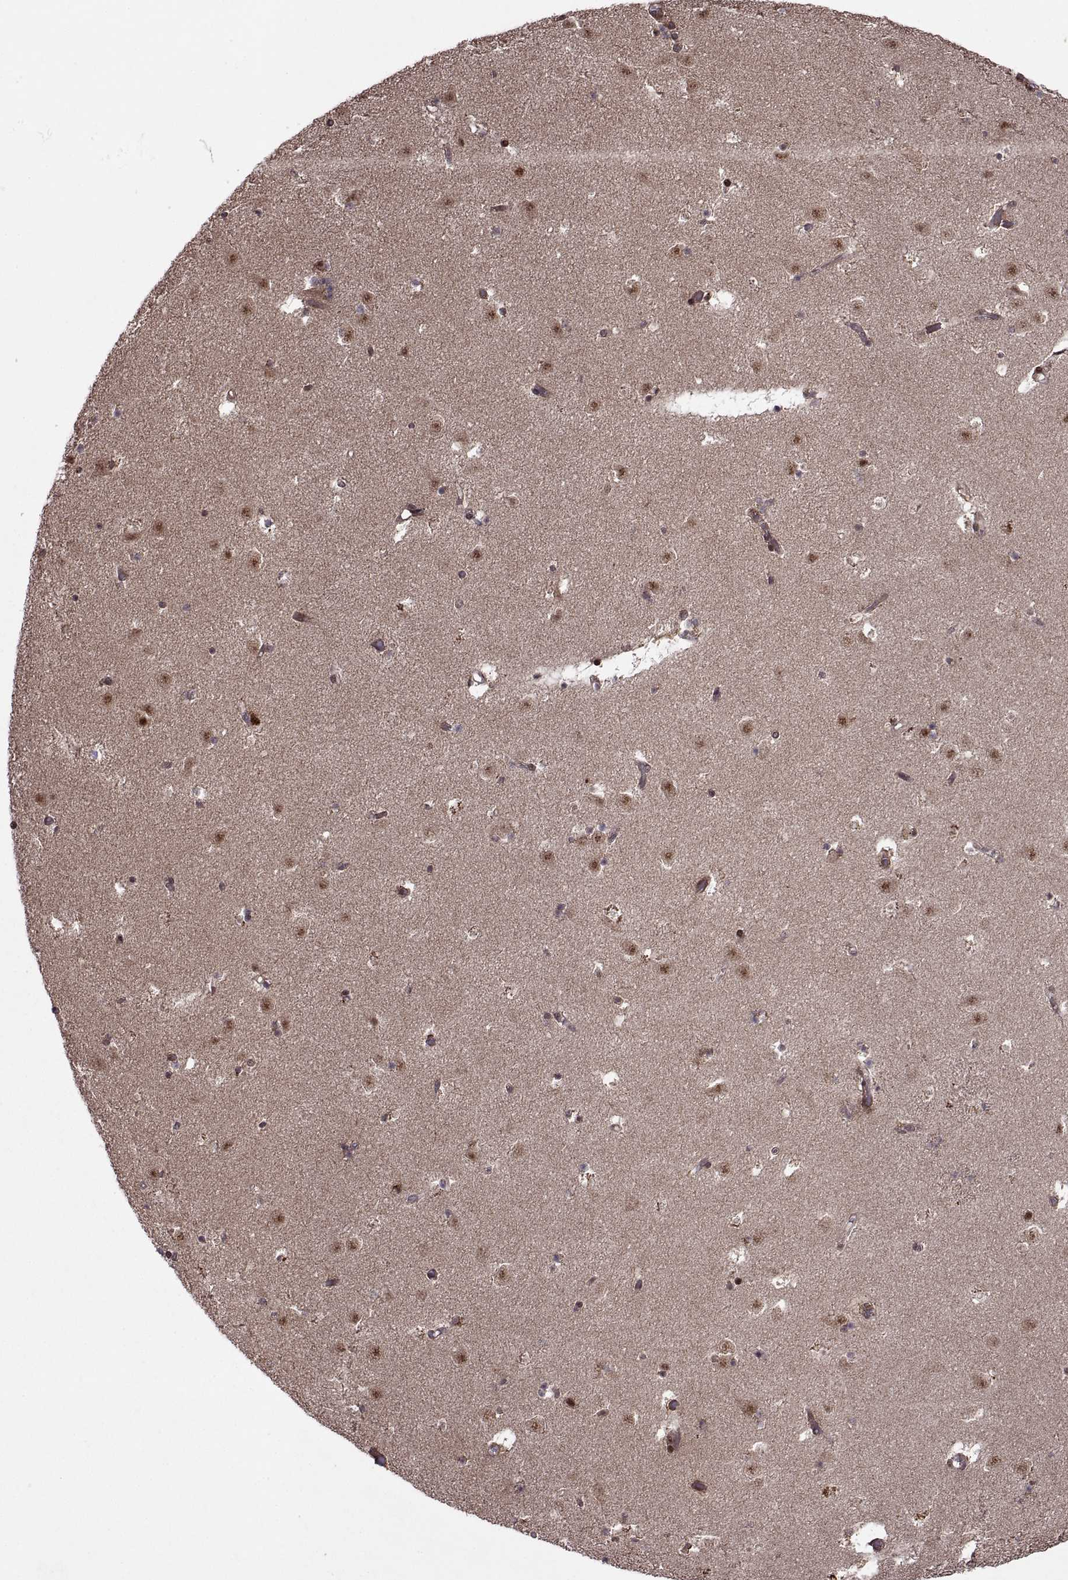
{"staining": {"intensity": "weak", "quantity": ">75%", "location": "cytoplasmic/membranous"}, "tissue": "caudate", "cell_type": "Glial cells", "image_type": "normal", "snomed": [{"axis": "morphology", "description": "Normal tissue, NOS"}, {"axis": "topography", "description": "Lateral ventricle wall"}], "caption": "Caudate stained with DAB (3,3'-diaminobenzidine) immunohistochemistry exhibits low levels of weak cytoplasmic/membranous positivity in approximately >75% of glial cells. (DAB IHC with brightfield microscopy, high magnification).", "gene": "PTOV1", "patient": {"sex": "female", "age": 42}}